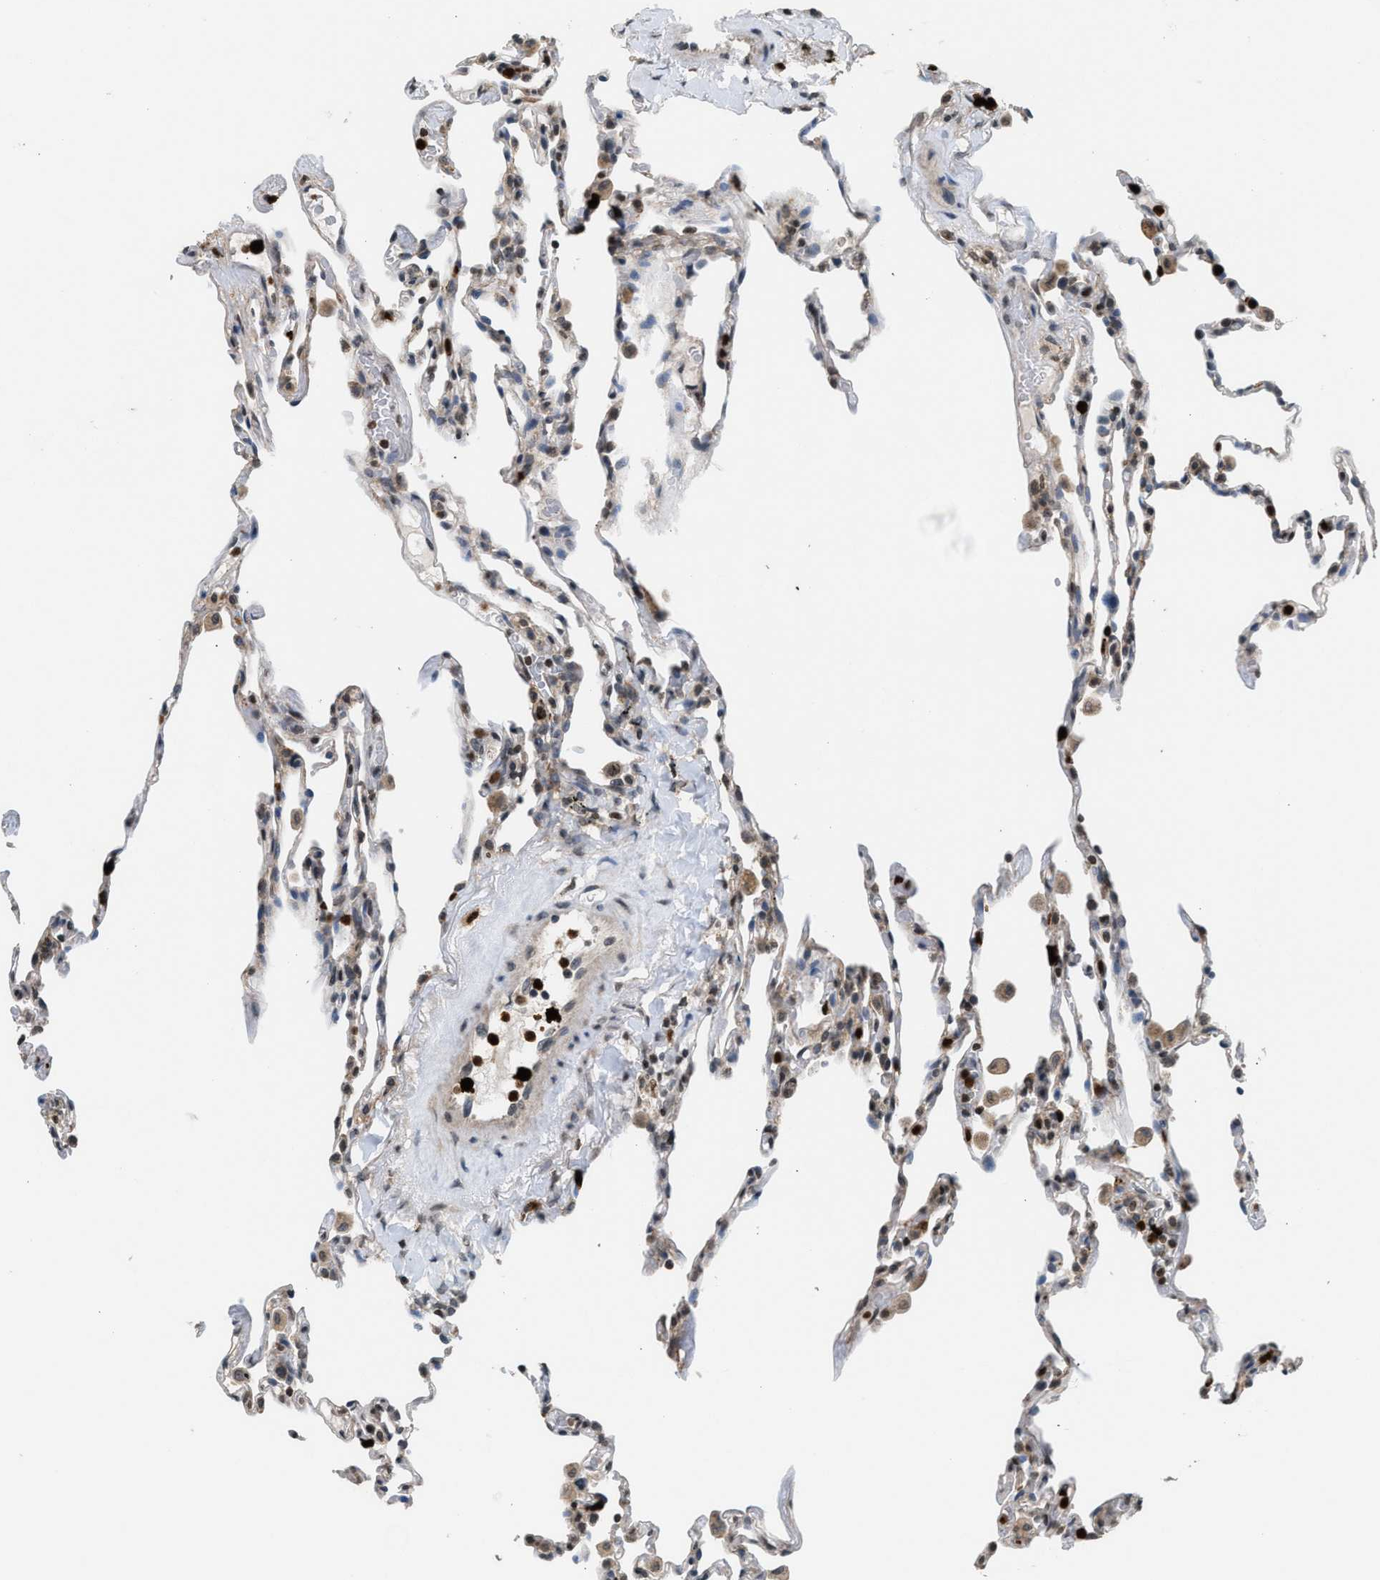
{"staining": {"intensity": "weak", "quantity": "25%-75%", "location": "cytoplasmic/membranous"}, "tissue": "lung", "cell_type": "Alveolar cells", "image_type": "normal", "snomed": [{"axis": "morphology", "description": "Normal tissue, NOS"}, {"axis": "topography", "description": "Lung"}], "caption": "A brown stain shows weak cytoplasmic/membranous staining of a protein in alveolar cells of normal human lung. The protein is stained brown, and the nuclei are stained in blue (DAB IHC with brightfield microscopy, high magnification).", "gene": "PRUNE2", "patient": {"sex": "male", "age": 59}}